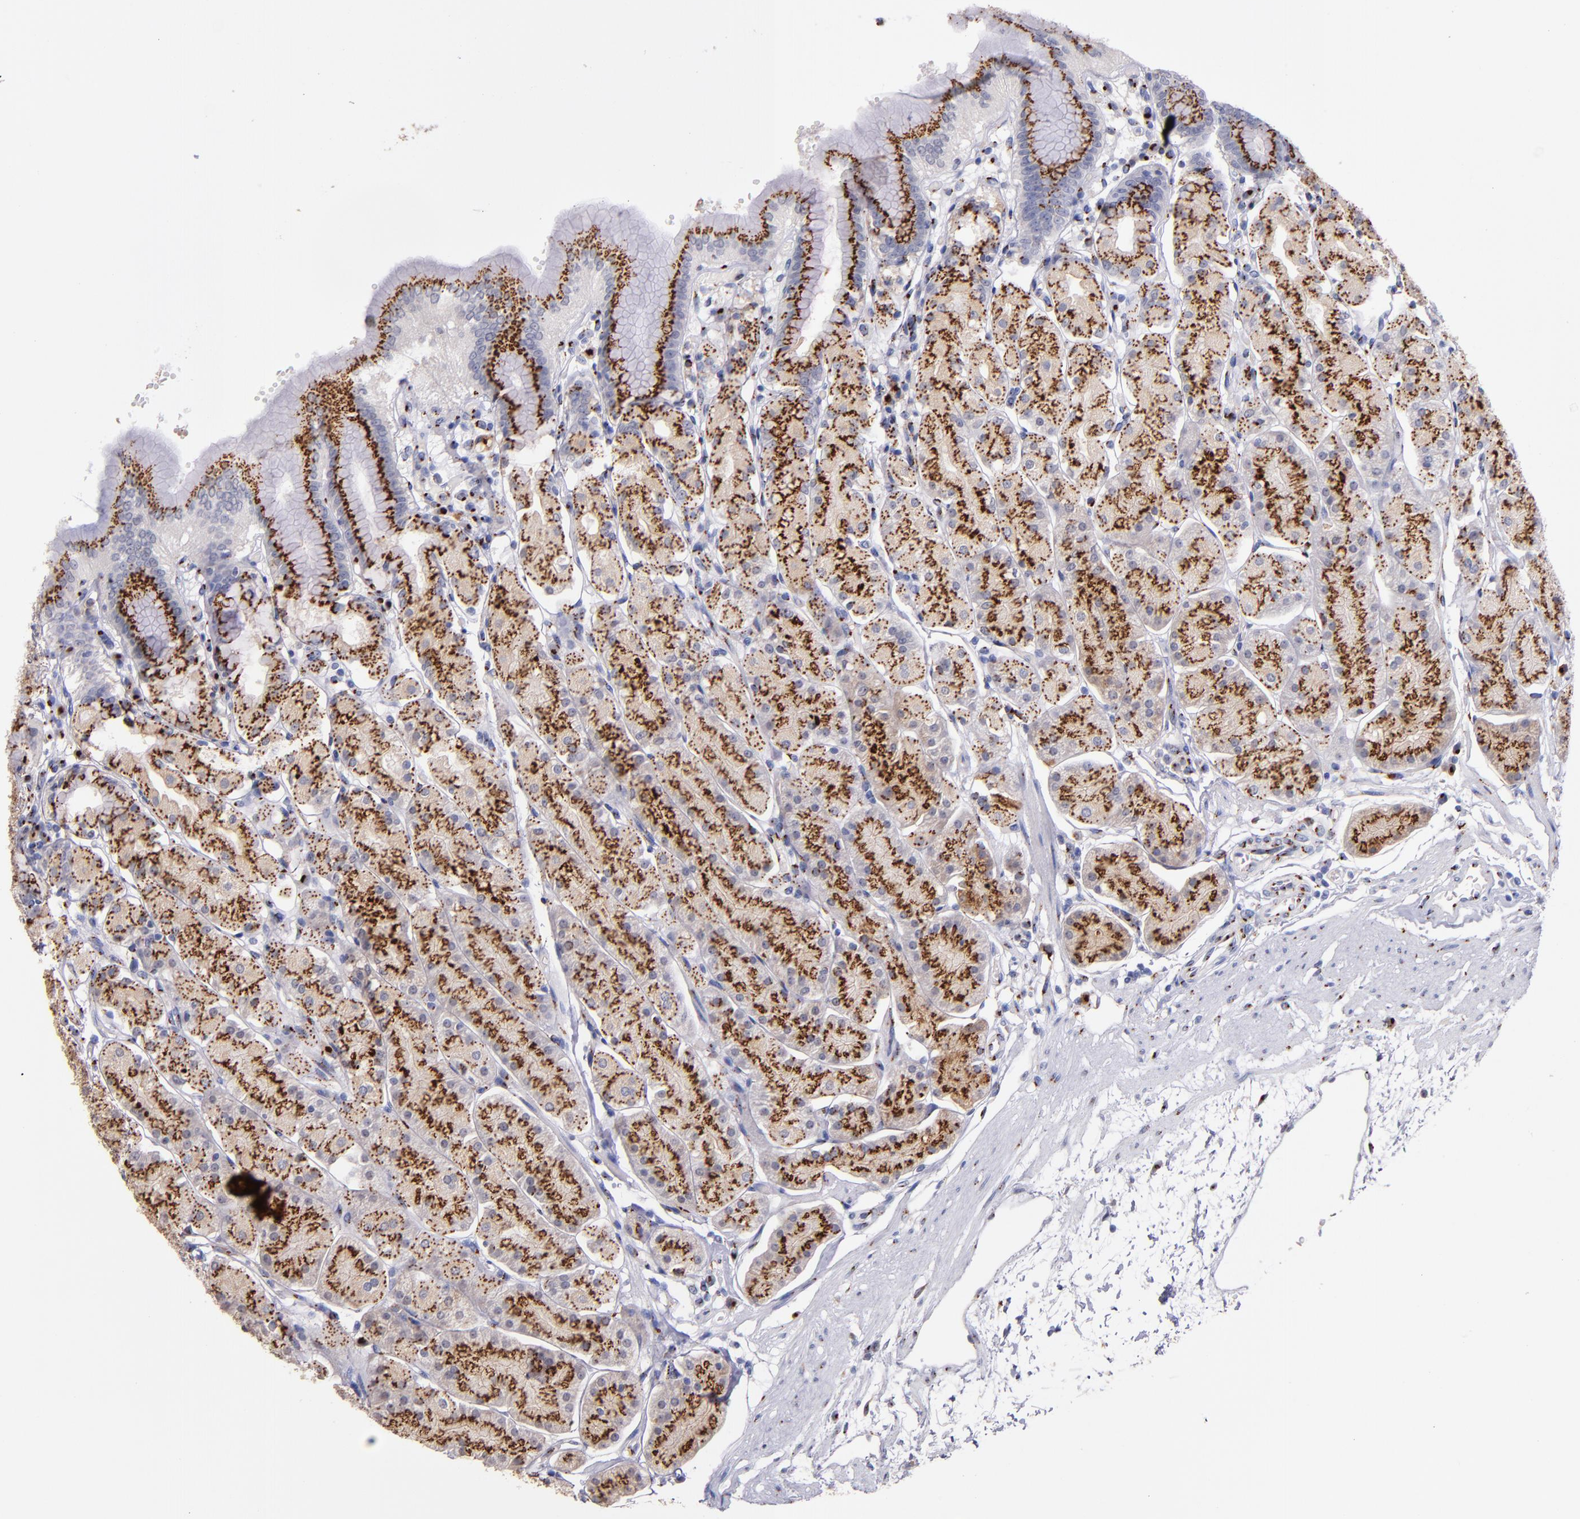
{"staining": {"intensity": "moderate", "quantity": ">75%", "location": "cytoplasmic/membranous"}, "tissue": "stomach", "cell_type": "Glandular cells", "image_type": "normal", "snomed": [{"axis": "morphology", "description": "Normal tissue, NOS"}, {"axis": "topography", "description": "Stomach, upper"}, {"axis": "topography", "description": "Stomach"}], "caption": "Immunohistochemical staining of benign stomach shows >75% levels of moderate cytoplasmic/membranous protein staining in approximately >75% of glandular cells. Immunohistochemistry stains the protein of interest in brown and the nuclei are stained blue.", "gene": "GOLIM4", "patient": {"sex": "male", "age": 76}}